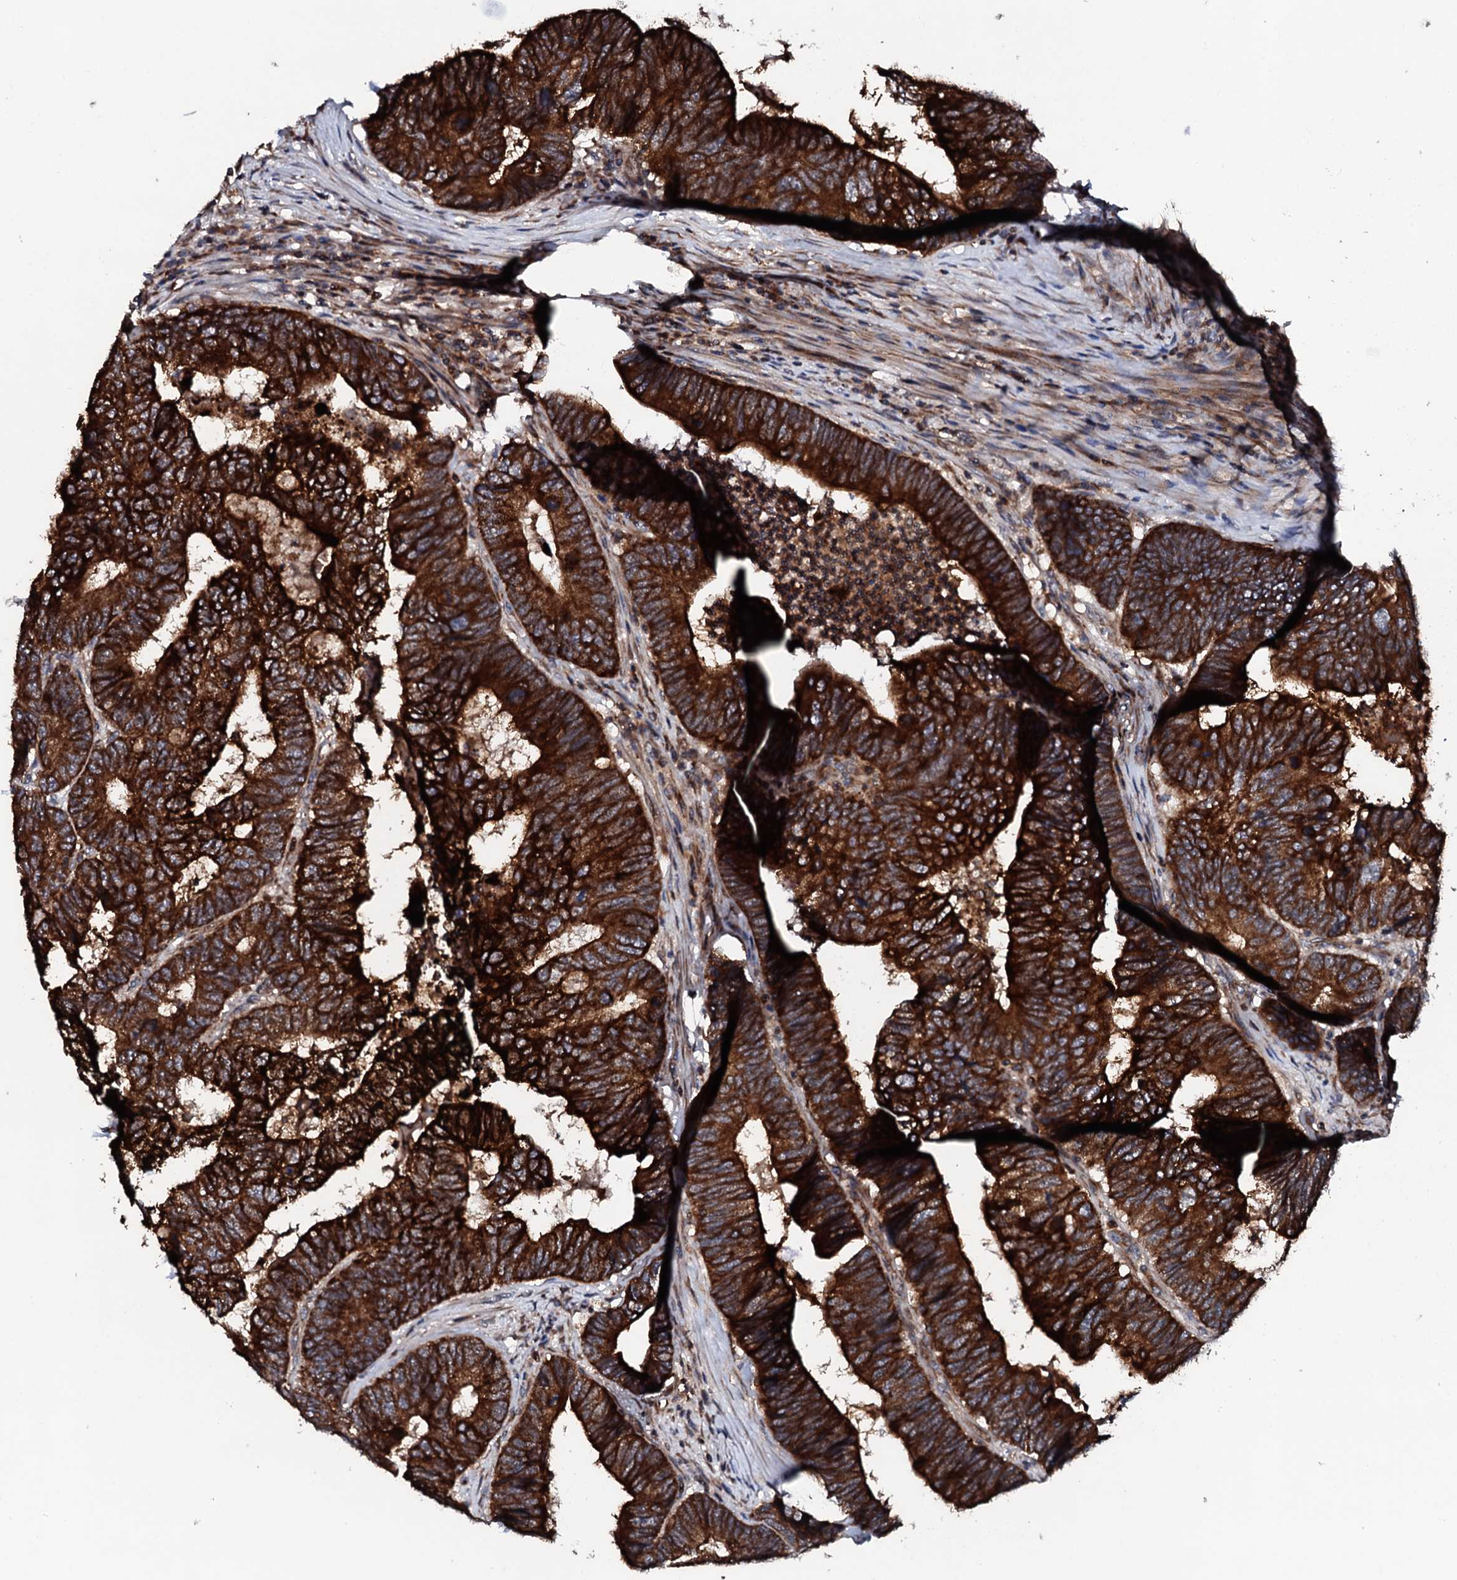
{"staining": {"intensity": "strong", "quantity": ">75%", "location": "cytoplasmic/membranous"}, "tissue": "colorectal cancer", "cell_type": "Tumor cells", "image_type": "cancer", "snomed": [{"axis": "morphology", "description": "Adenocarcinoma, NOS"}, {"axis": "topography", "description": "Colon"}], "caption": "Human colorectal adenocarcinoma stained for a protein (brown) exhibits strong cytoplasmic/membranous positive positivity in about >75% of tumor cells.", "gene": "SDHAF2", "patient": {"sex": "female", "age": 67}}